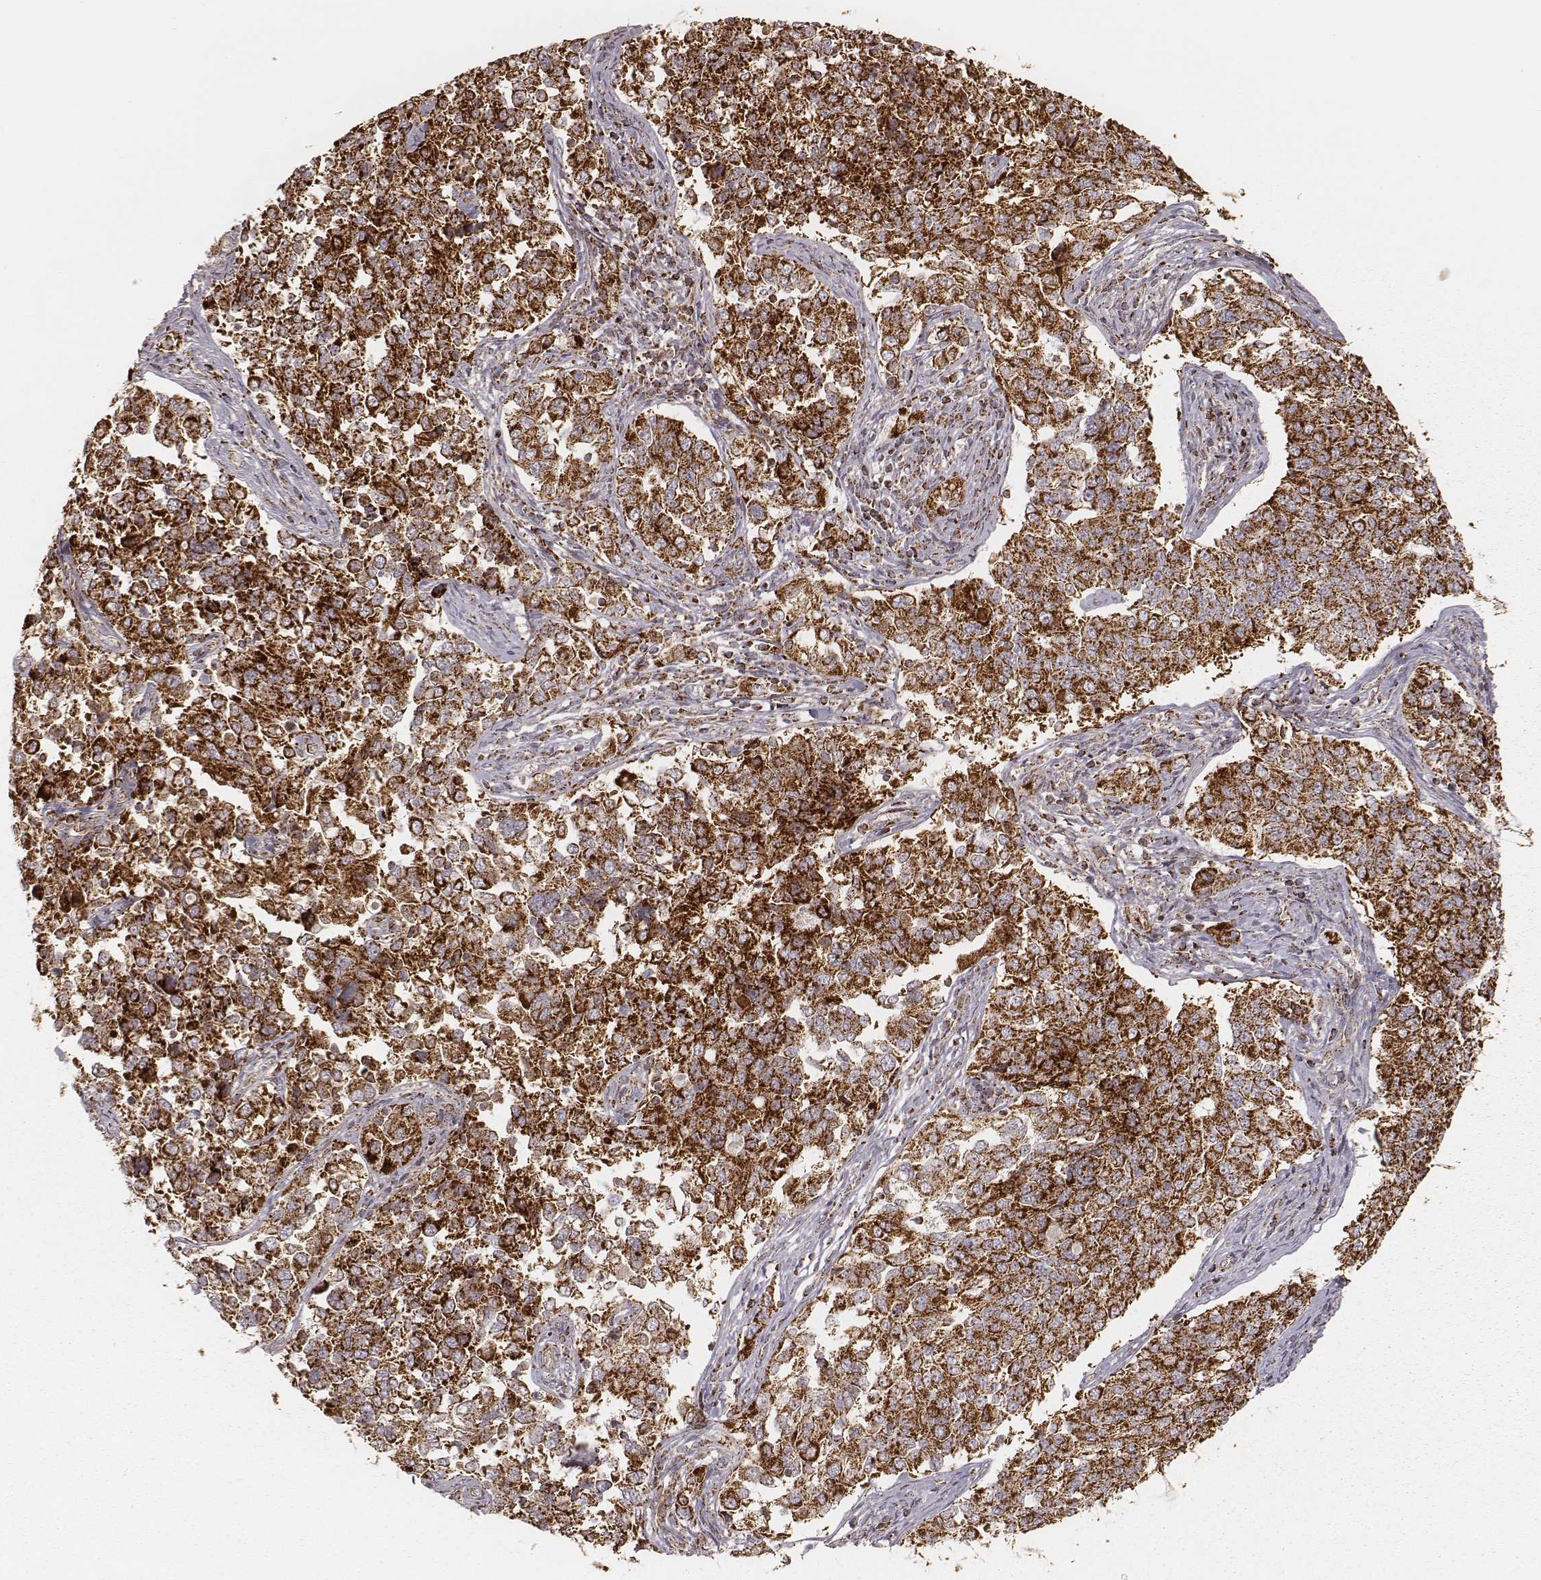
{"staining": {"intensity": "strong", "quantity": ">75%", "location": "cytoplasmic/membranous"}, "tissue": "endometrial cancer", "cell_type": "Tumor cells", "image_type": "cancer", "snomed": [{"axis": "morphology", "description": "Adenocarcinoma, NOS"}, {"axis": "topography", "description": "Endometrium"}], "caption": "A histopathology image of human endometrial adenocarcinoma stained for a protein demonstrates strong cytoplasmic/membranous brown staining in tumor cells. The staining was performed using DAB (3,3'-diaminobenzidine), with brown indicating positive protein expression. Nuclei are stained blue with hematoxylin.", "gene": "CS", "patient": {"sex": "female", "age": 43}}